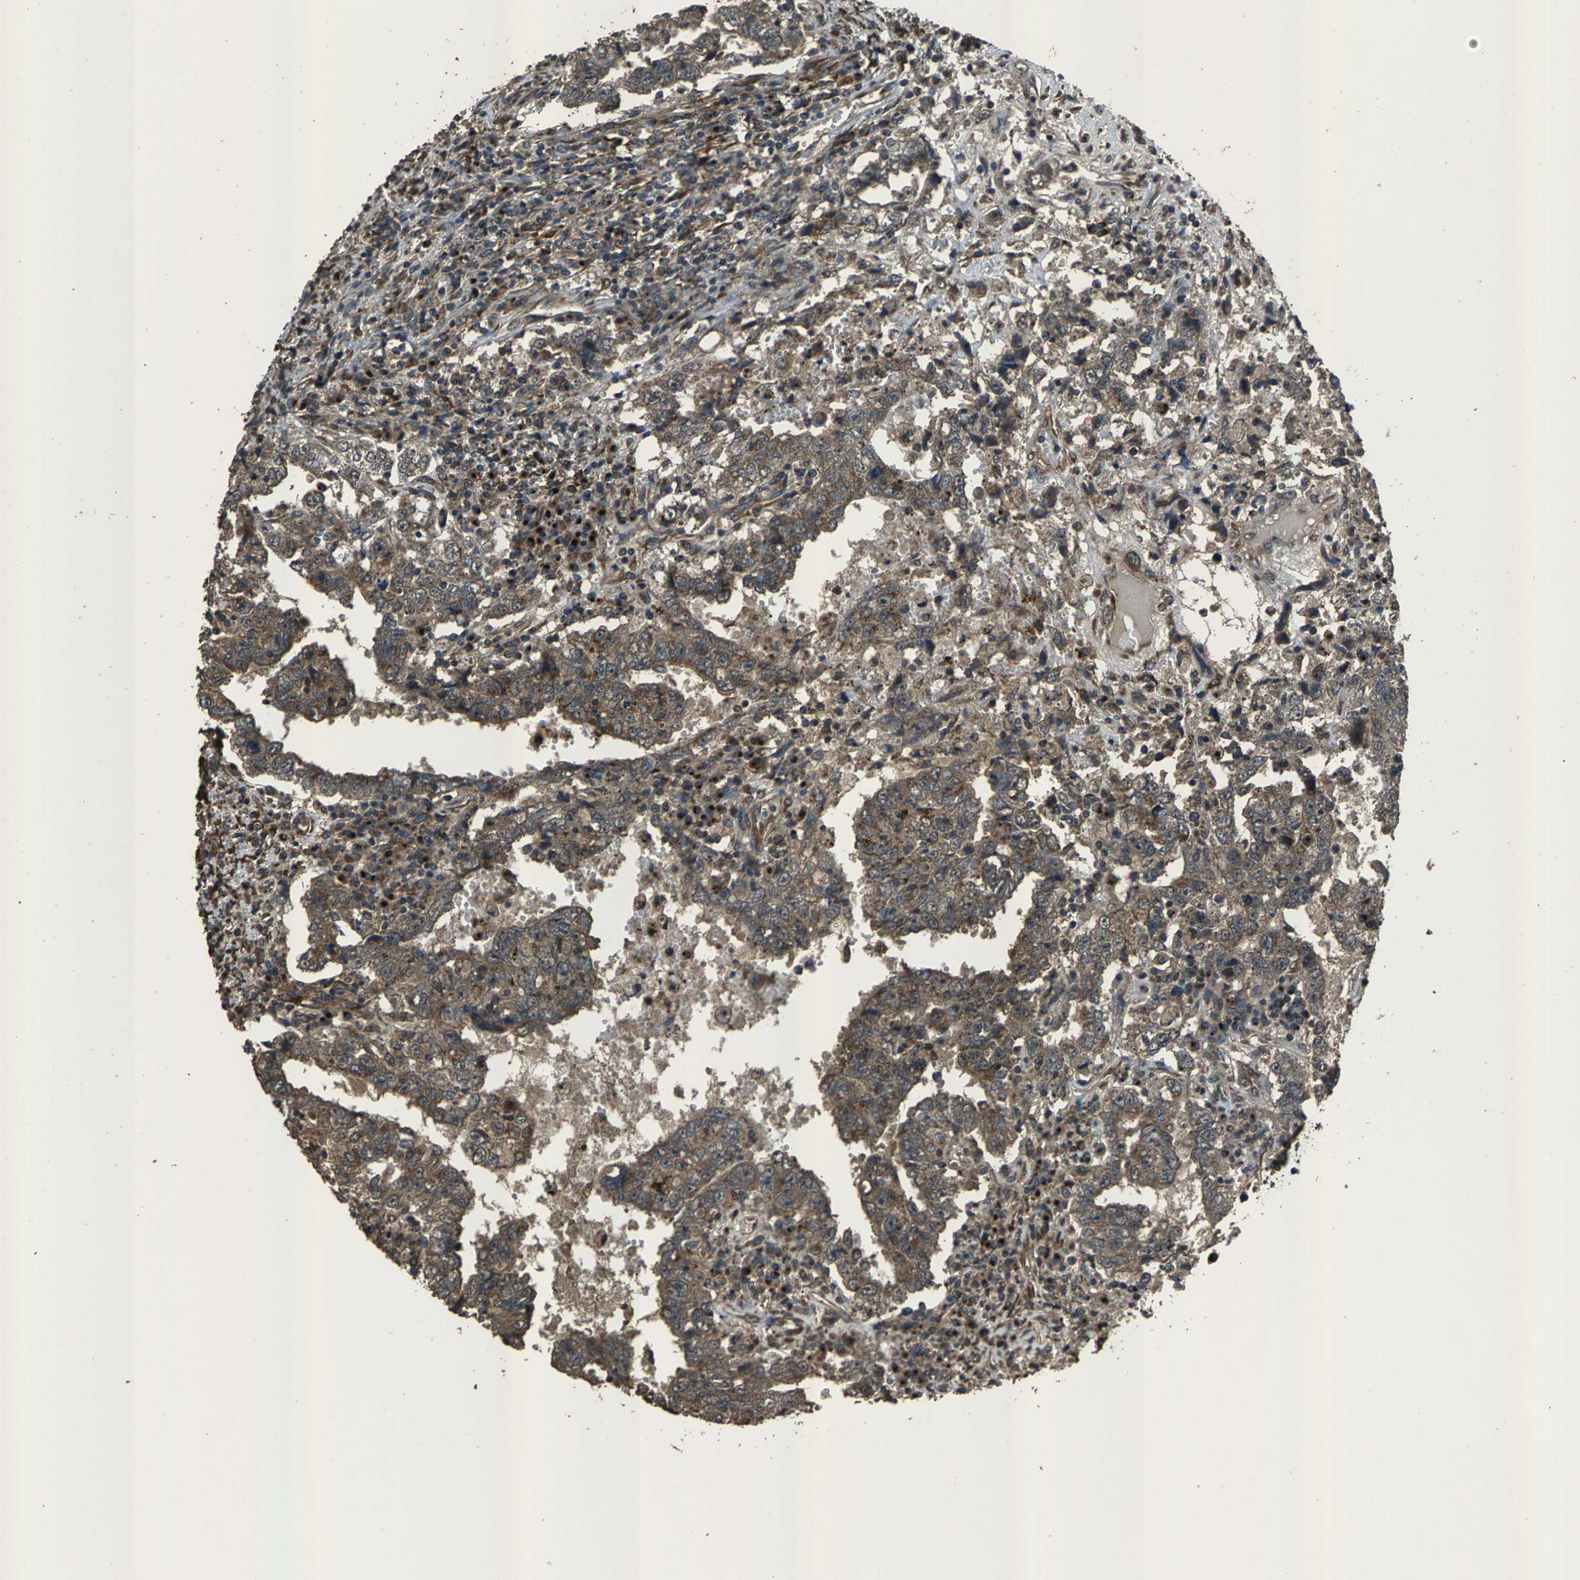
{"staining": {"intensity": "strong", "quantity": "25%-75%", "location": "cytoplasmic/membranous"}, "tissue": "testis cancer", "cell_type": "Tumor cells", "image_type": "cancer", "snomed": [{"axis": "morphology", "description": "Carcinoma, Embryonal, NOS"}, {"axis": "topography", "description": "Testis"}], "caption": "This is an image of IHC staining of testis cancer, which shows strong positivity in the cytoplasmic/membranous of tumor cells.", "gene": "SLC38A10", "patient": {"sex": "male", "age": 26}}